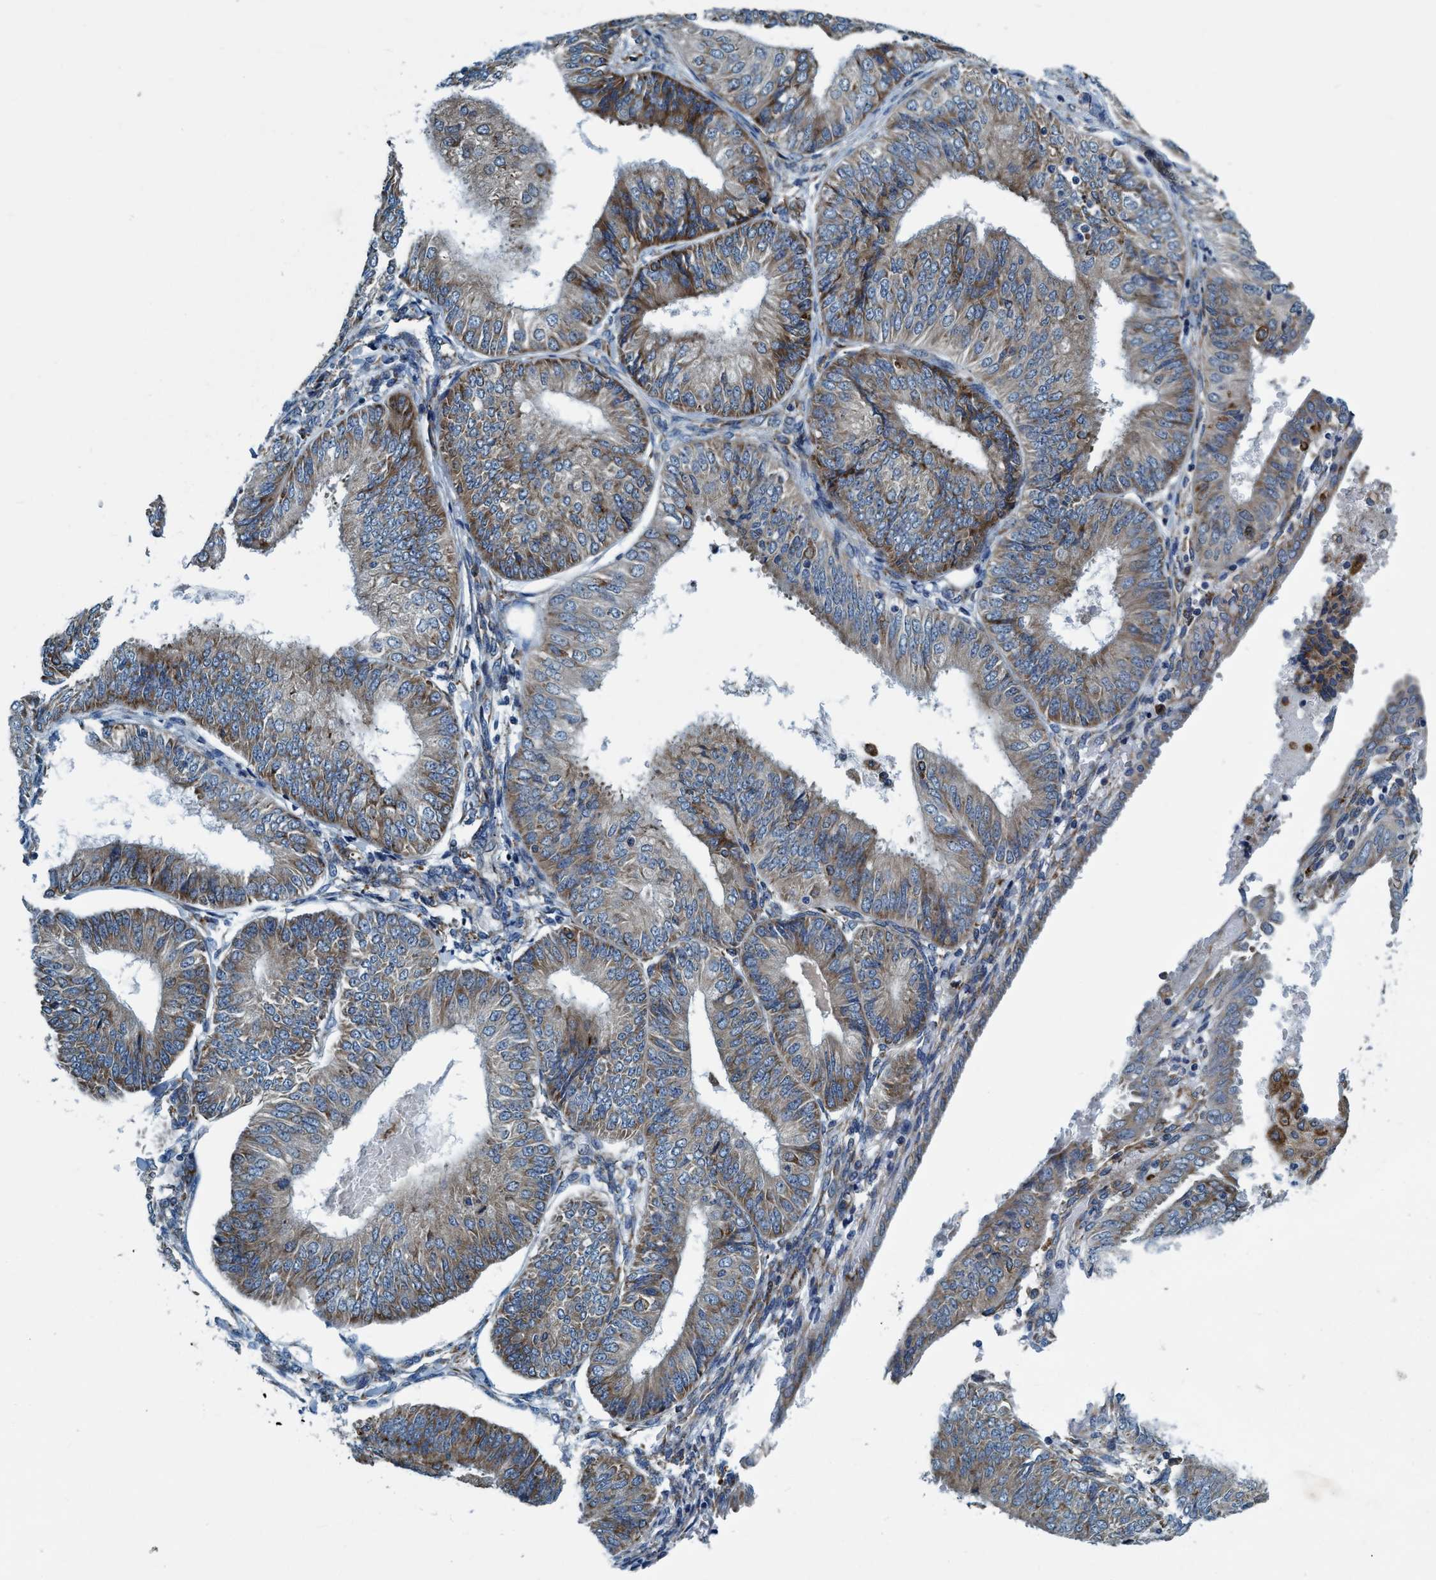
{"staining": {"intensity": "moderate", "quantity": "25%-75%", "location": "cytoplasmic/membranous"}, "tissue": "endometrial cancer", "cell_type": "Tumor cells", "image_type": "cancer", "snomed": [{"axis": "morphology", "description": "Adenocarcinoma, NOS"}, {"axis": "topography", "description": "Endometrium"}], "caption": "The image shows staining of endometrial cancer (adenocarcinoma), revealing moderate cytoplasmic/membranous protein staining (brown color) within tumor cells.", "gene": "ARMC9", "patient": {"sex": "female", "age": 58}}